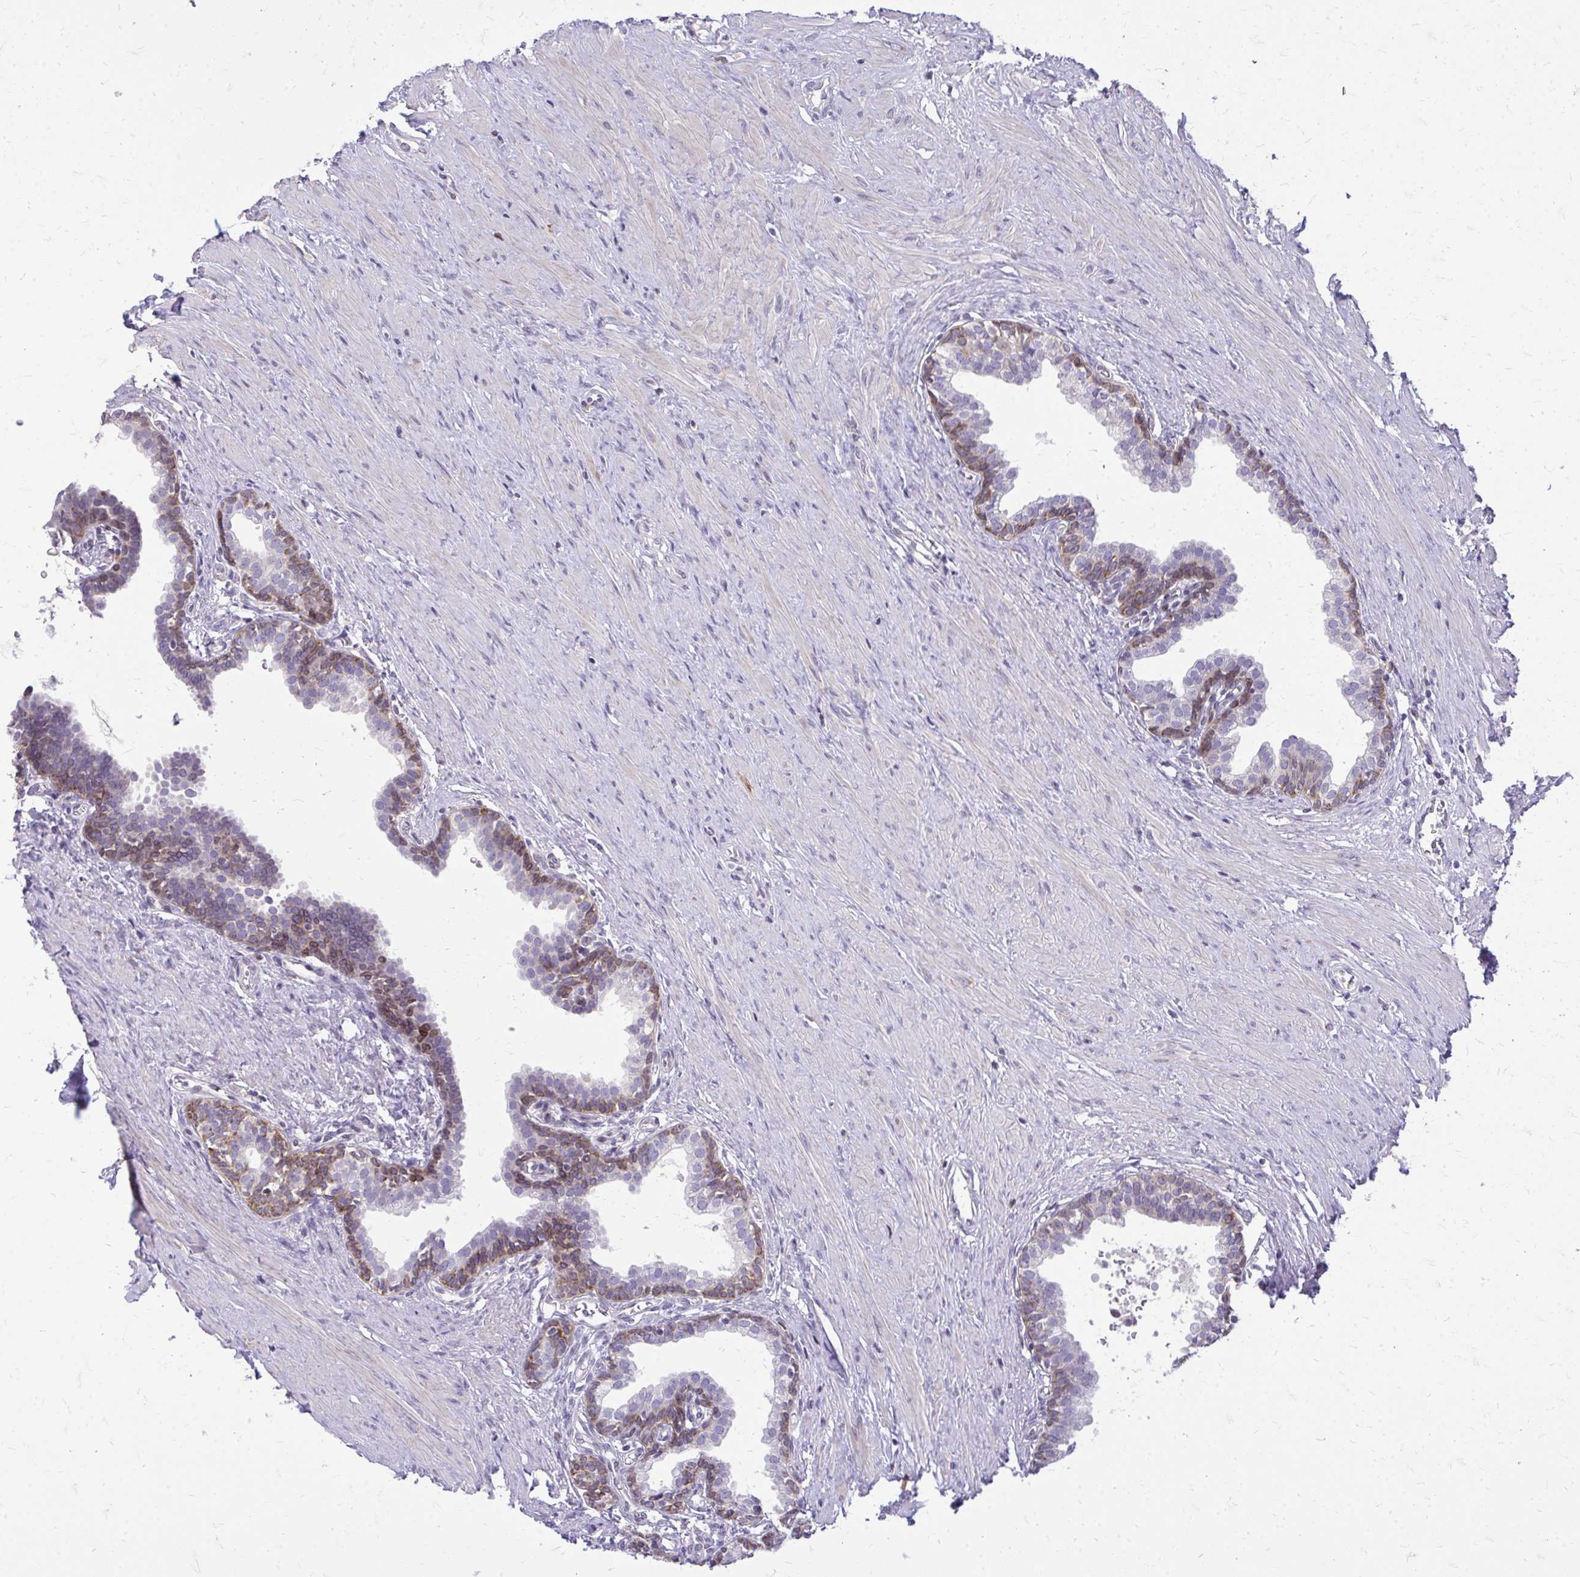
{"staining": {"intensity": "moderate", "quantity": "<25%", "location": "cytoplasmic/membranous,nuclear"}, "tissue": "prostate", "cell_type": "Glandular cells", "image_type": "normal", "snomed": [{"axis": "morphology", "description": "Normal tissue, NOS"}, {"axis": "topography", "description": "Prostate"}, {"axis": "topography", "description": "Peripheral nerve tissue"}], "caption": "A brown stain labels moderate cytoplasmic/membranous,nuclear expression of a protein in glandular cells of normal human prostate.", "gene": "RPS6KA2", "patient": {"sex": "male", "age": 55}}